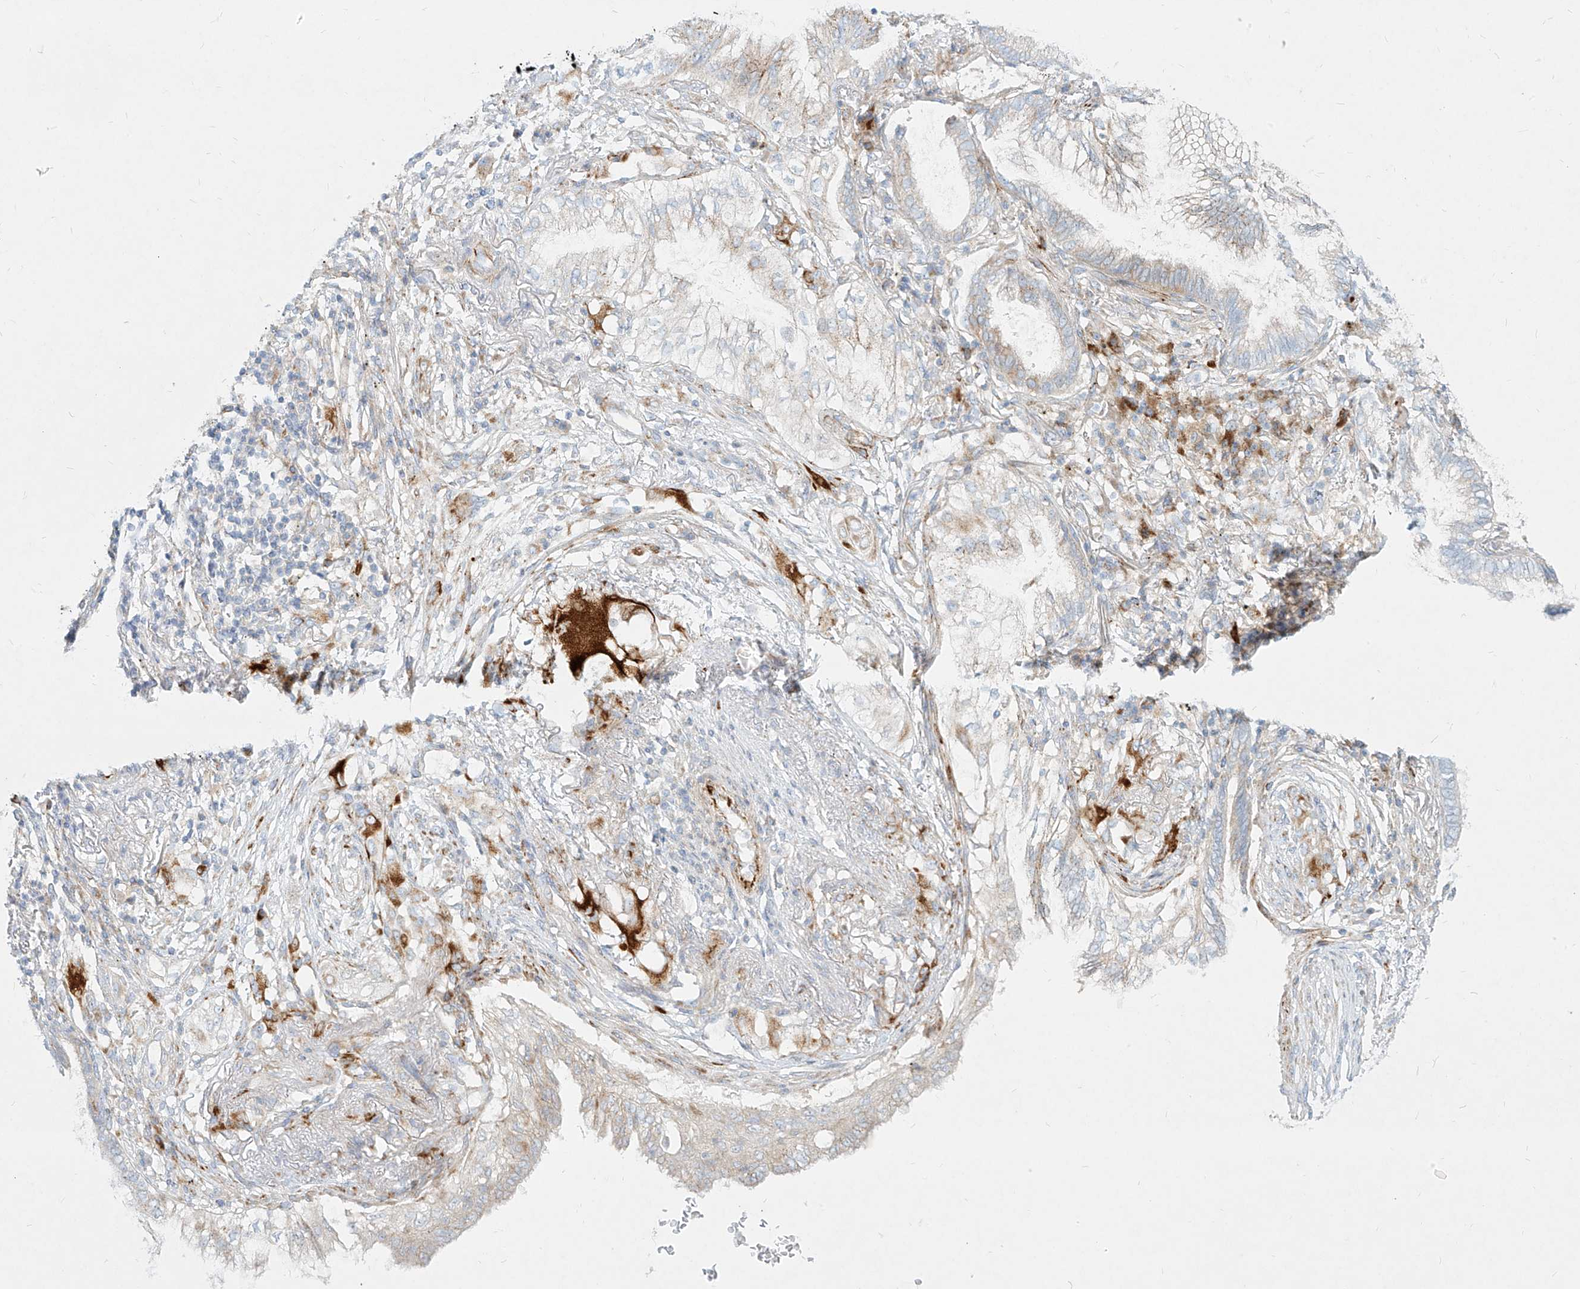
{"staining": {"intensity": "weak", "quantity": "25%-75%", "location": "cytoplasmic/membranous"}, "tissue": "lung cancer", "cell_type": "Tumor cells", "image_type": "cancer", "snomed": [{"axis": "morphology", "description": "Adenocarcinoma, NOS"}, {"axis": "topography", "description": "Lung"}], "caption": "IHC micrograph of lung adenocarcinoma stained for a protein (brown), which exhibits low levels of weak cytoplasmic/membranous staining in approximately 25%-75% of tumor cells.", "gene": "MTX2", "patient": {"sex": "female", "age": 70}}